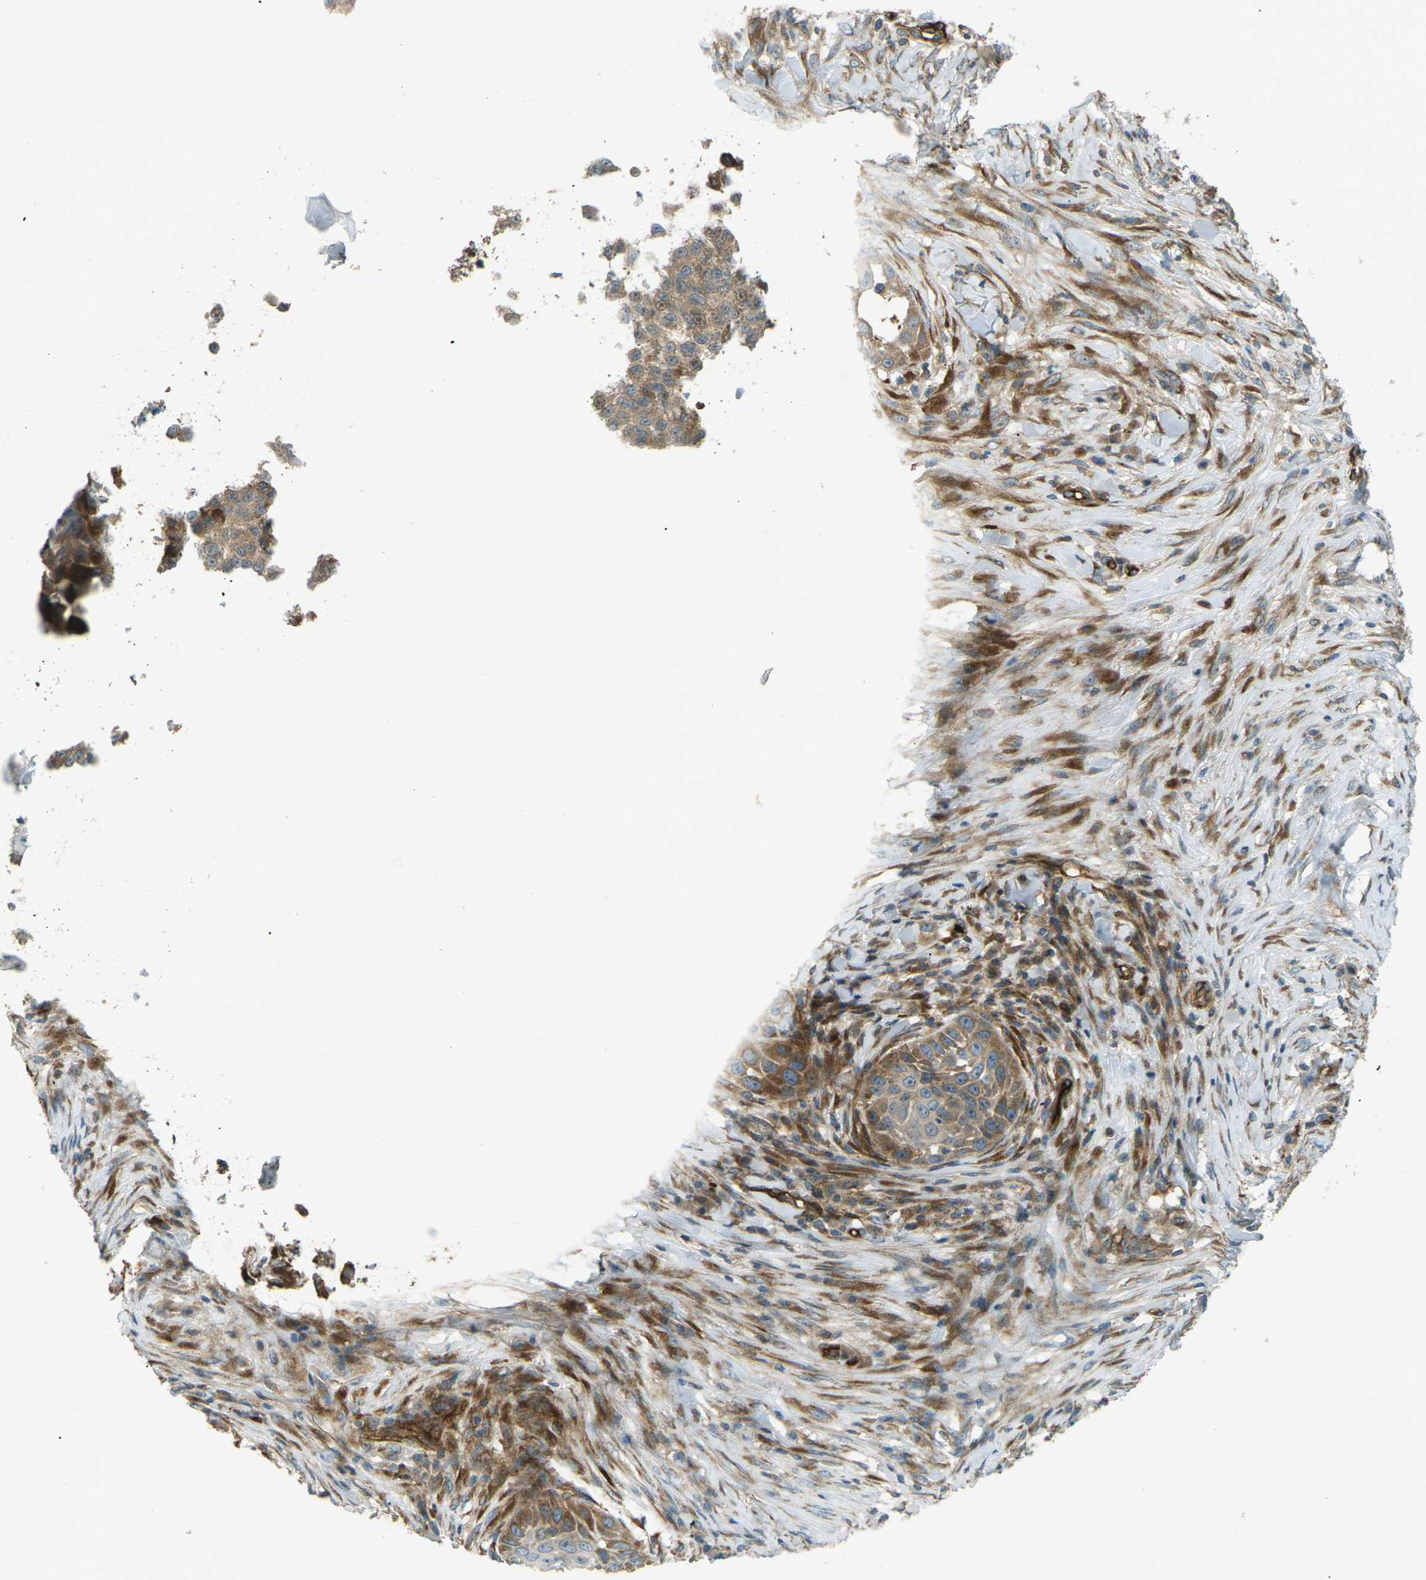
{"staining": {"intensity": "moderate", "quantity": "25%-75%", "location": "cytoplasmic/membranous"}, "tissue": "skin cancer", "cell_type": "Tumor cells", "image_type": "cancer", "snomed": [{"axis": "morphology", "description": "Squamous cell carcinoma, NOS"}, {"axis": "topography", "description": "Skin"}], "caption": "Immunohistochemical staining of skin cancer shows moderate cytoplasmic/membranous protein positivity in about 25%-75% of tumor cells.", "gene": "S1PR1", "patient": {"sex": "female", "age": 44}}